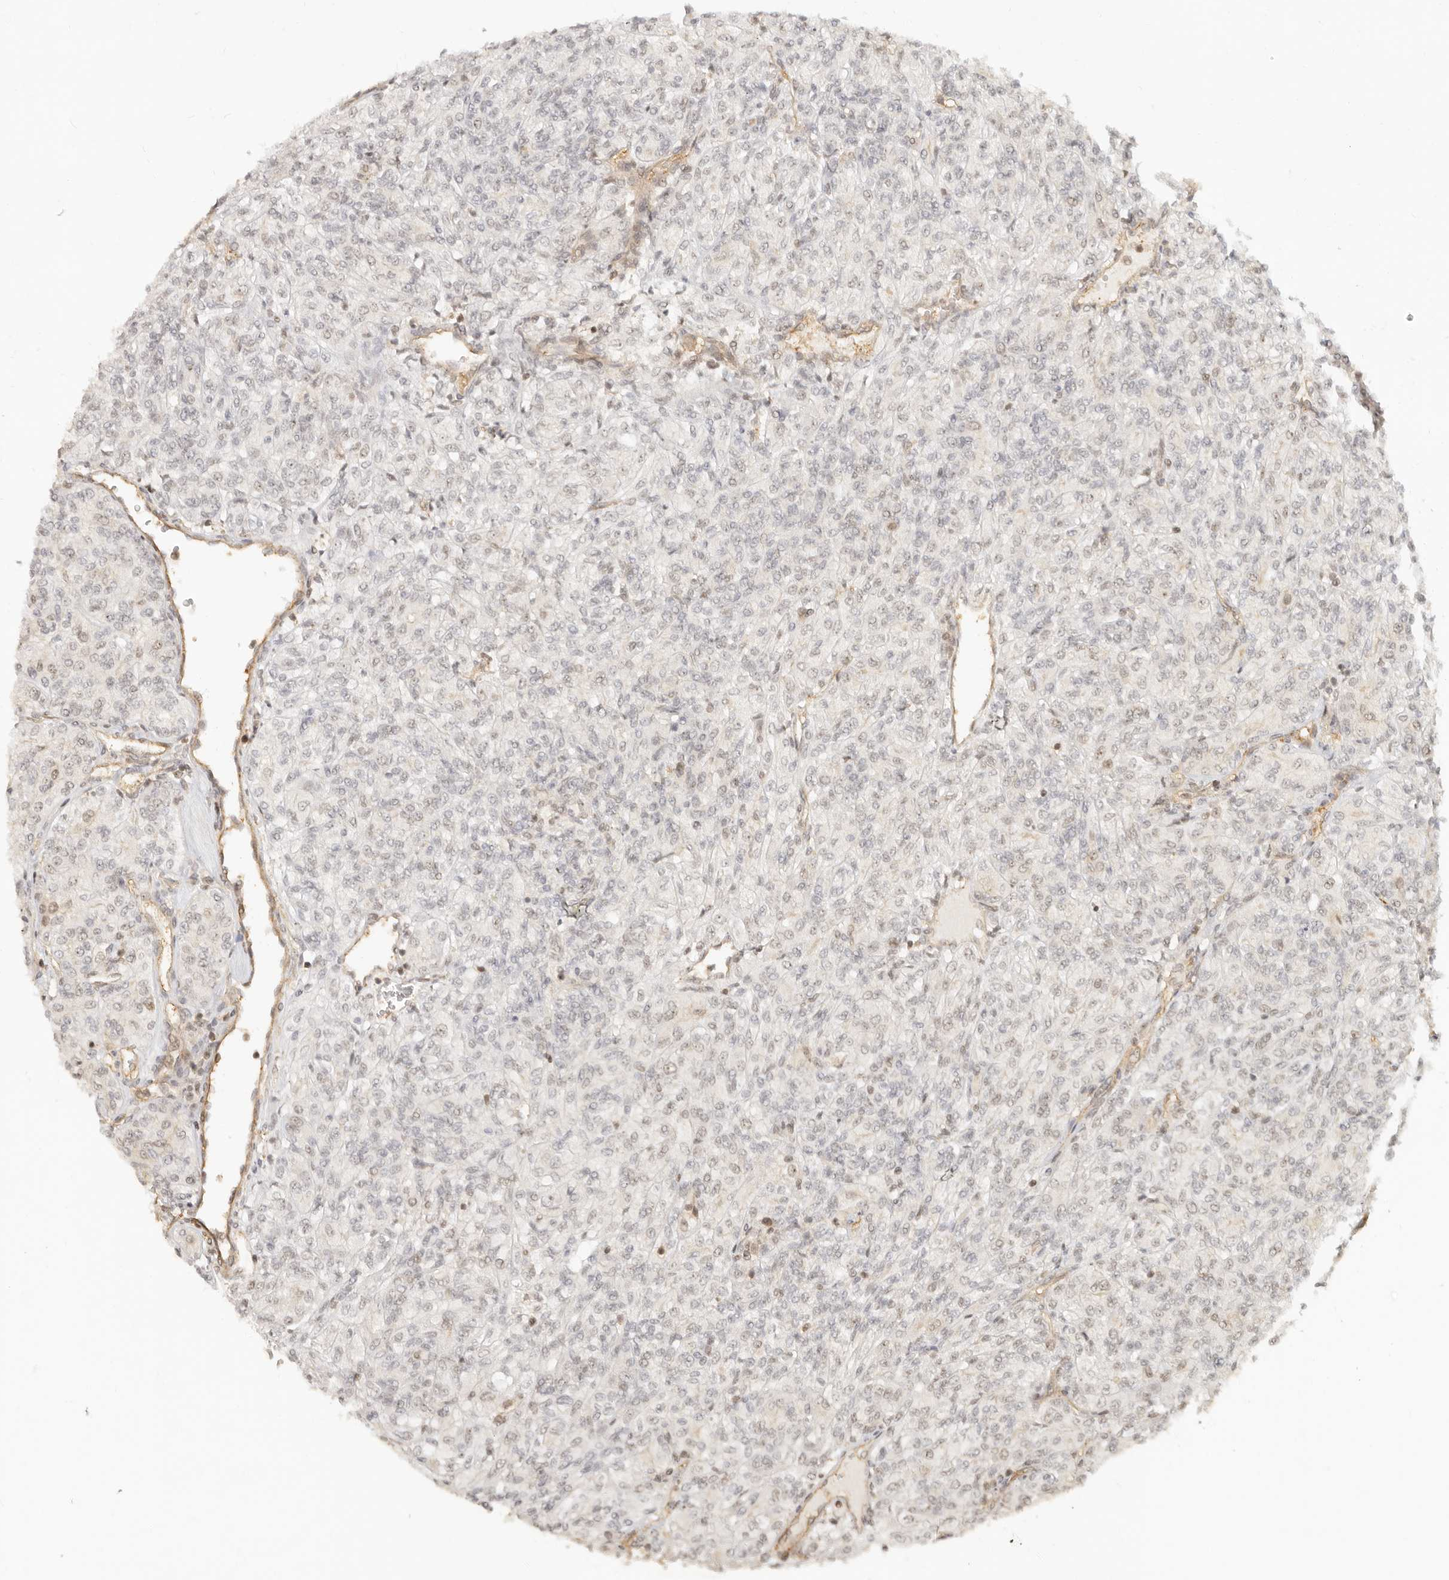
{"staining": {"intensity": "weak", "quantity": "25%-75%", "location": "nuclear"}, "tissue": "renal cancer", "cell_type": "Tumor cells", "image_type": "cancer", "snomed": [{"axis": "morphology", "description": "Adenocarcinoma, NOS"}, {"axis": "topography", "description": "Kidney"}], "caption": "IHC staining of renal cancer, which displays low levels of weak nuclear expression in about 25%-75% of tumor cells indicating weak nuclear protein positivity. The staining was performed using DAB (3,3'-diaminobenzidine) (brown) for protein detection and nuclei were counterstained in hematoxylin (blue).", "gene": "BAP1", "patient": {"sex": "male", "age": 77}}